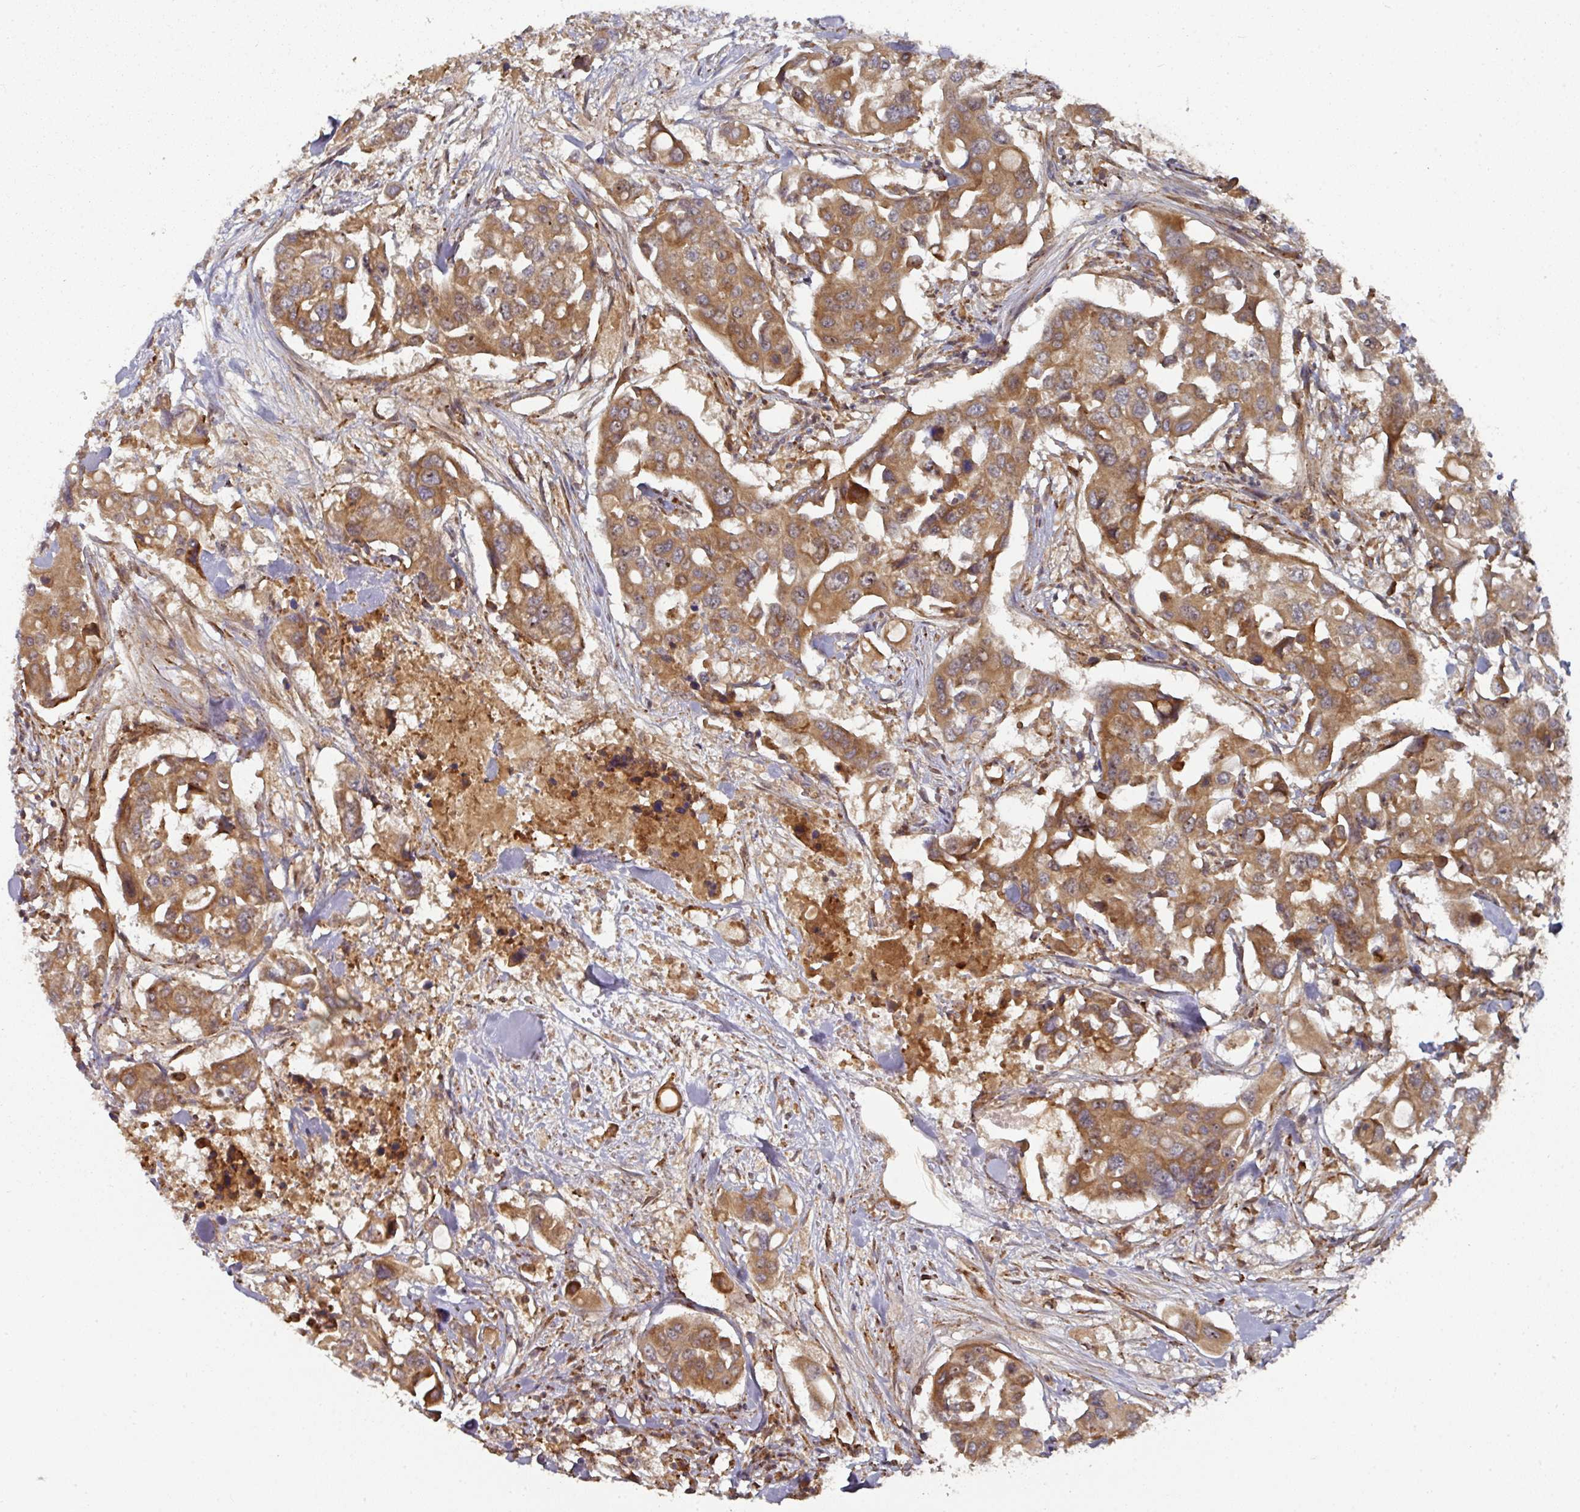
{"staining": {"intensity": "moderate", "quantity": ">75%", "location": "cytoplasmic/membranous"}, "tissue": "colorectal cancer", "cell_type": "Tumor cells", "image_type": "cancer", "snomed": [{"axis": "morphology", "description": "Adenocarcinoma, NOS"}, {"axis": "topography", "description": "Colon"}], "caption": "This photomicrograph shows adenocarcinoma (colorectal) stained with immunohistochemistry to label a protein in brown. The cytoplasmic/membranous of tumor cells show moderate positivity for the protein. Nuclei are counter-stained blue.", "gene": "CEP95", "patient": {"sex": "male", "age": 77}}